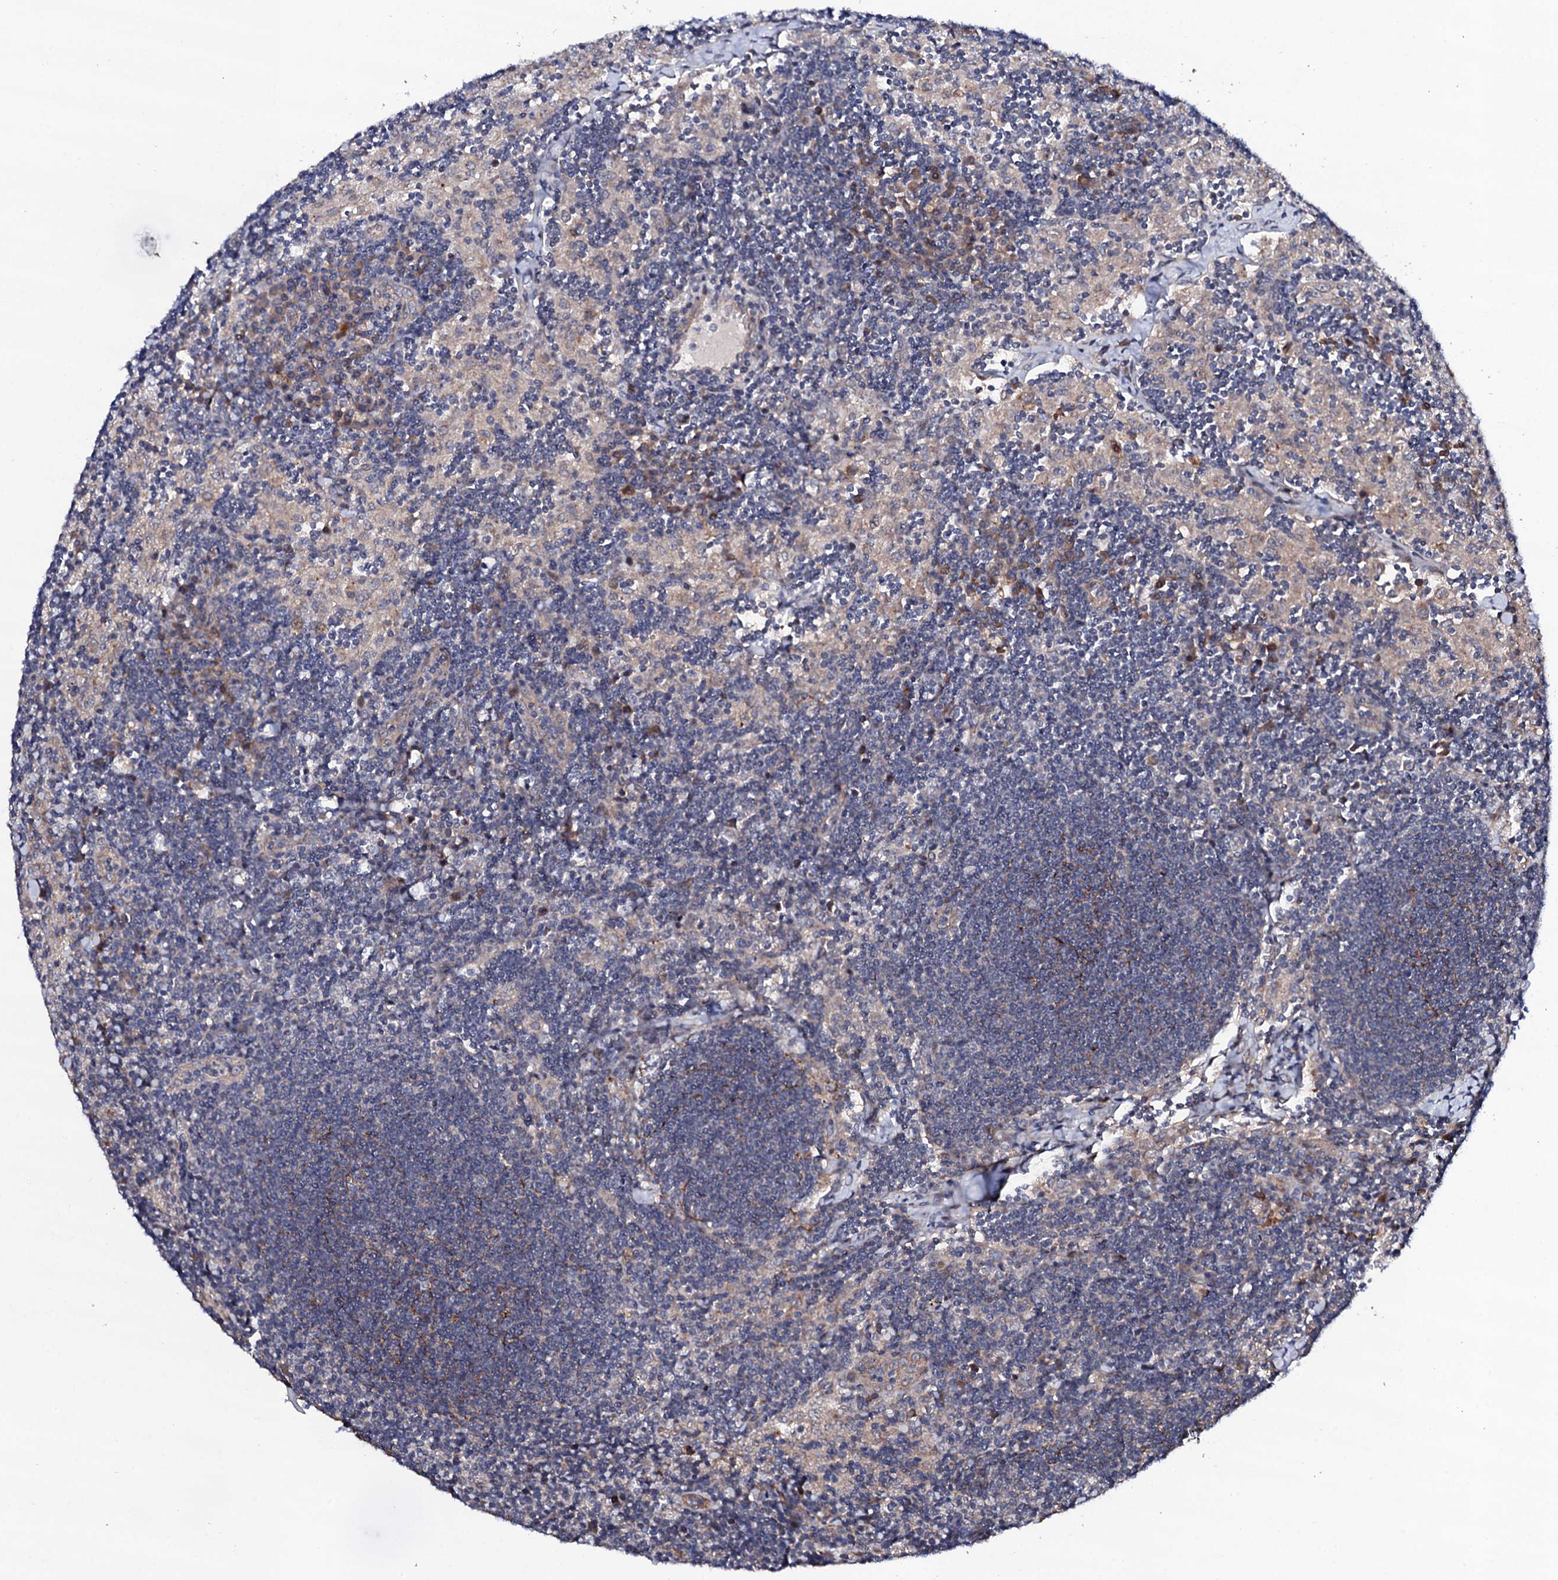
{"staining": {"intensity": "negative", "quantity": "none", "location": "none"}, "tissue": "lymph node", "cell_type": "Germinal center cells", "image_type": "normal", "snomed": [{"axis": "morphology", "description": "Normal tissue, NOS"}, {"axis": "topography", "description": "Lymph node"}], "caption": "The IHC histopathology image has no significant expression in germinal center cells of lymph node.", "gene": "CIAO2A", "patient": {"sex": "male", "age": 24}}